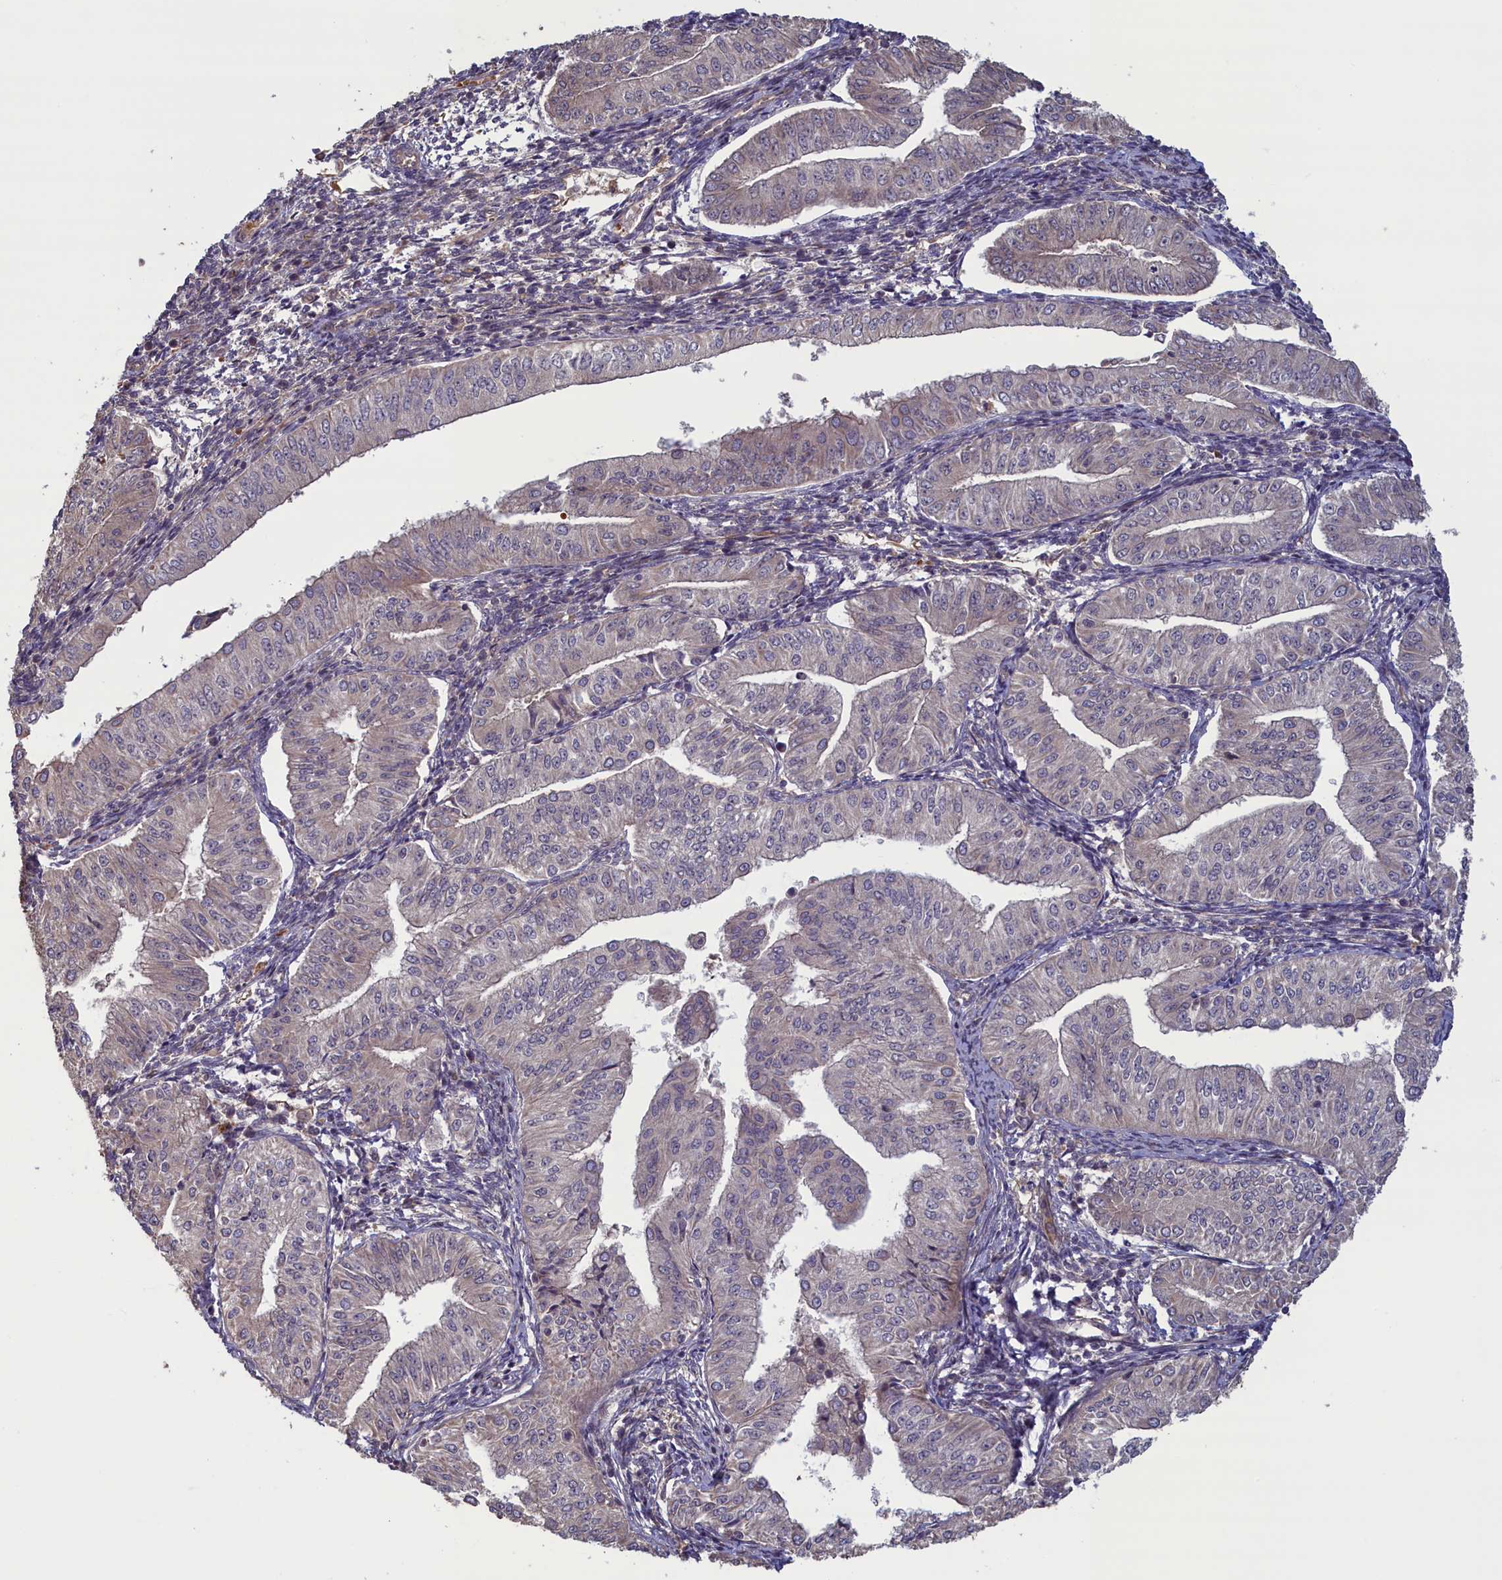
{"staining": {"intensity": "weak", "quantity": "<25%", "location": "cytoplasmic/membranous"}, "tissue": "endometrial cancer", "cell_type": "Tumor cells", "image_type": "cancer", "snomed": [{"axis": "morphology", "description": "Normal tissue, NOS"}, {"axis": "morphology", "description": "Adenocarcinoma, NOS"}, {"axis": "topography", "description": "Endometrium"}], "caption": "IHC histopathology image of neoplastic tissue: endometrial cancer stained with DAB (3,3'-diaminobenzidine) reveals no significant protein staining in tumor cells.", "gene": "CIAO2B", "patient": {"sex": "female", "age": 53}}